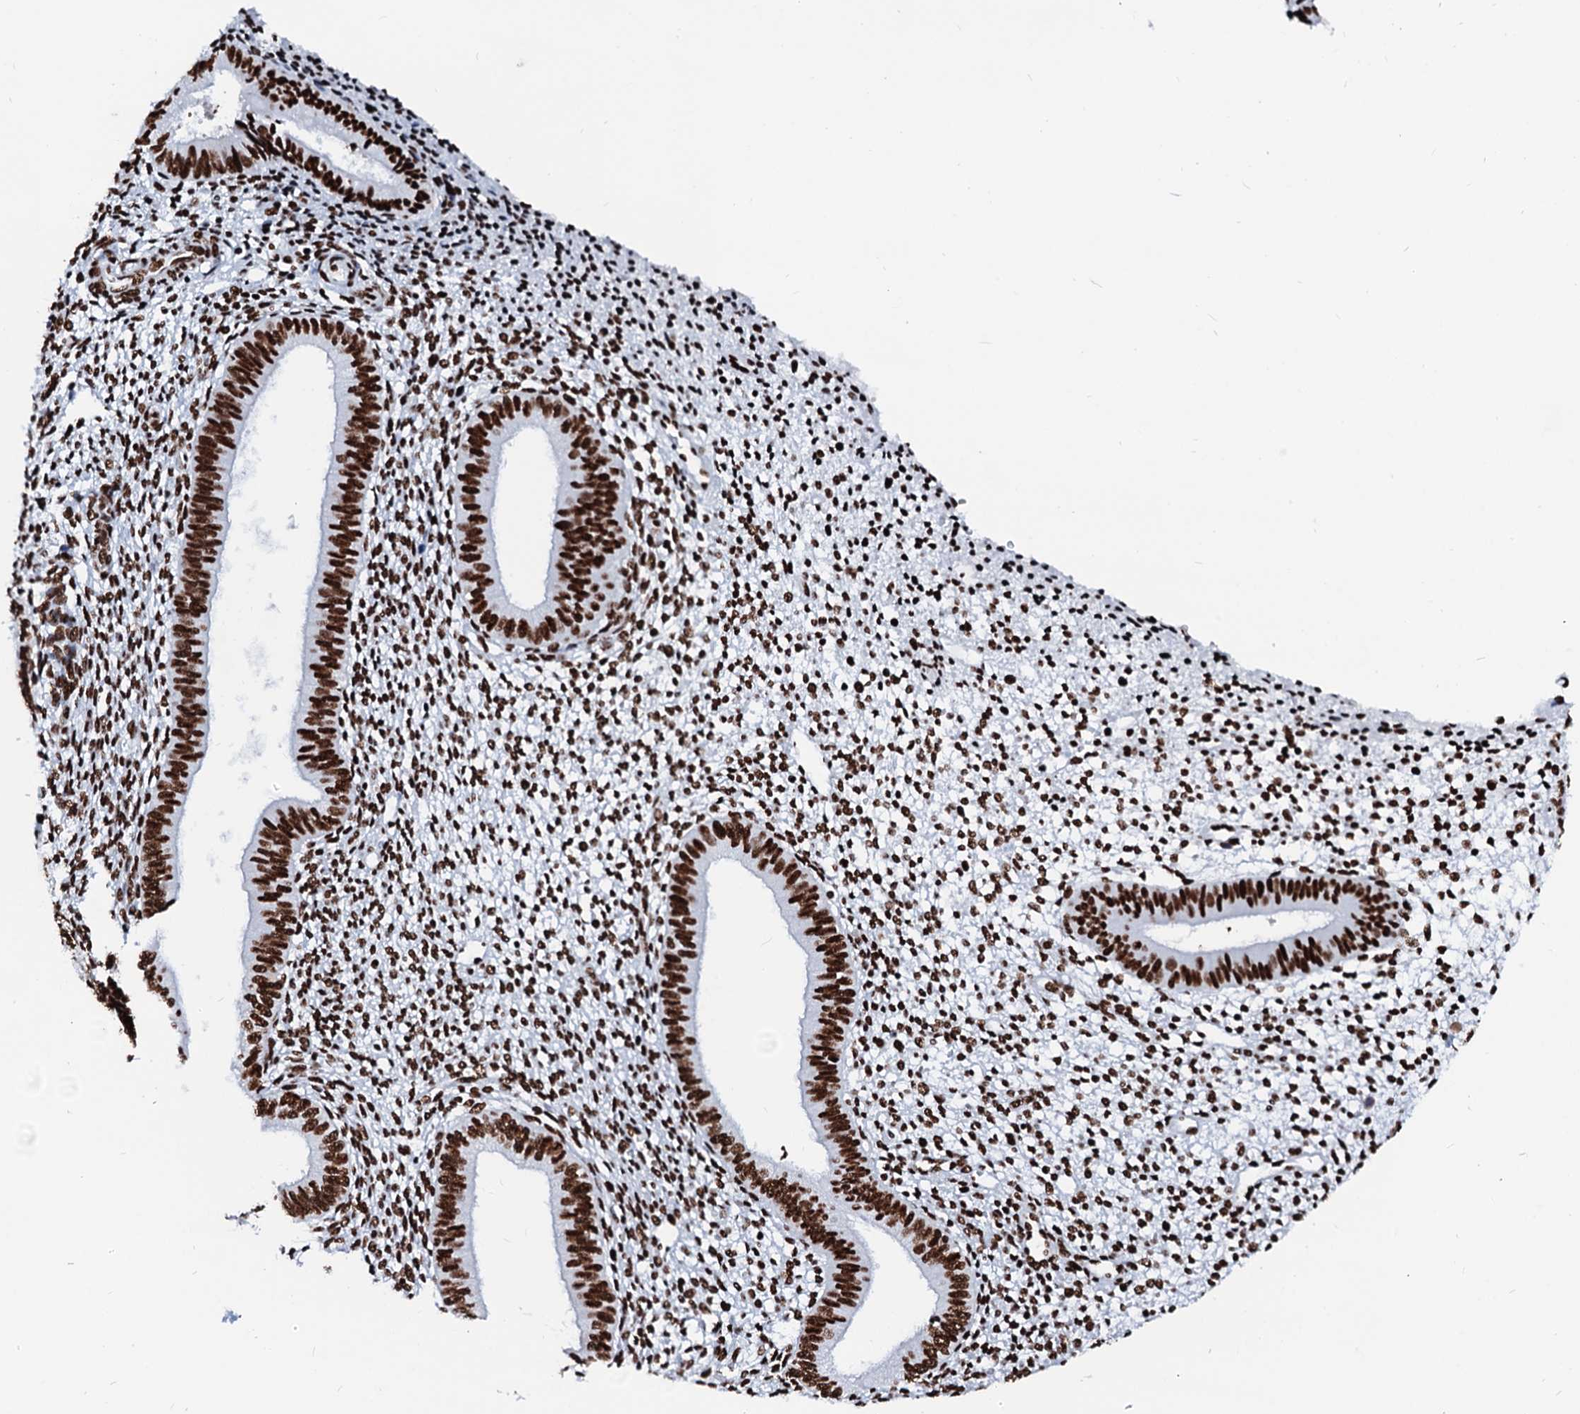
{"staining": {"intensity": "strong", "quantity": ">75%", "location": "nuclear"}, "tissue": "endometrium", "cell_type": "Cells in endometrial stroma", "image_type": "normal", "snomed": [{"axis": "morphology", "description": "Normal tissue, NOS"}, {"axis": "topography", "description": "Endometrium"}], "caption": "Protein expression analysis of normal human endometrium reveals strong nuclear expression in approximately >75% of cells in endometrial stroma. The staining is performed using DAB brown chromogen to label protein expression. The nuclei are counter-stained blue using hematoxylin.", "gene": "RALY", "patient": {"sex": "female", "age": 46}}